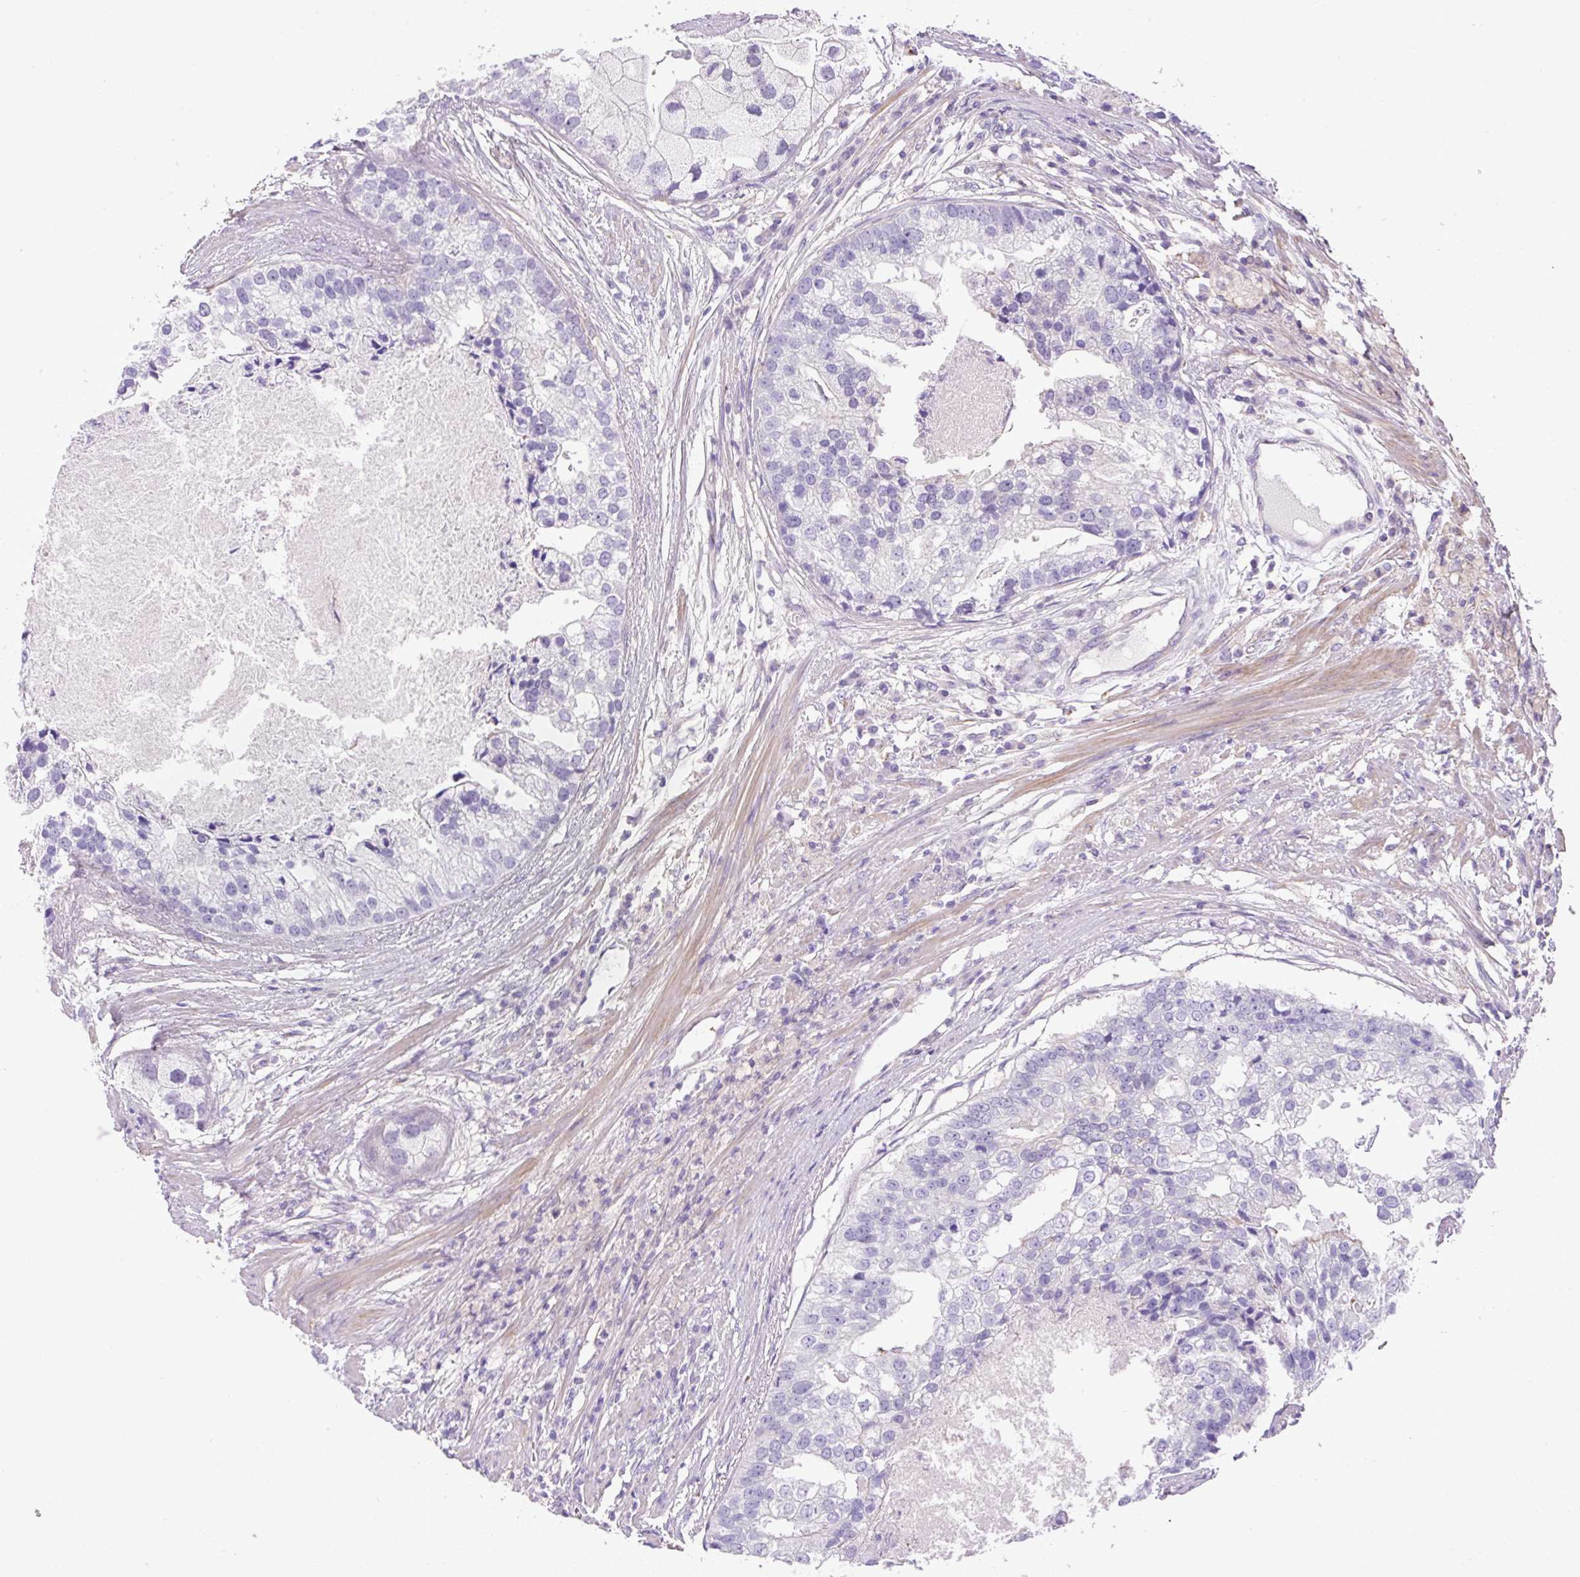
{"staining": {"intensity": "negative", "quantity": "none", "location": "none"}, "tissue": "prostate cancer", "cell_type": "Tumor cells", "image_type": "cancer", "snomed": [{"axis": "morphology", "description": "Adenocarcinoma, High grade"}, {"axis": "topography", "description": "Prostate"}], "caption": "Photomicrograph shows no protein positivity in tumor cells of high-grade adenocarcinoma (prostate) tissue.", "gene": "NPTN", "patient": {"sex": "male", "age": 62}}